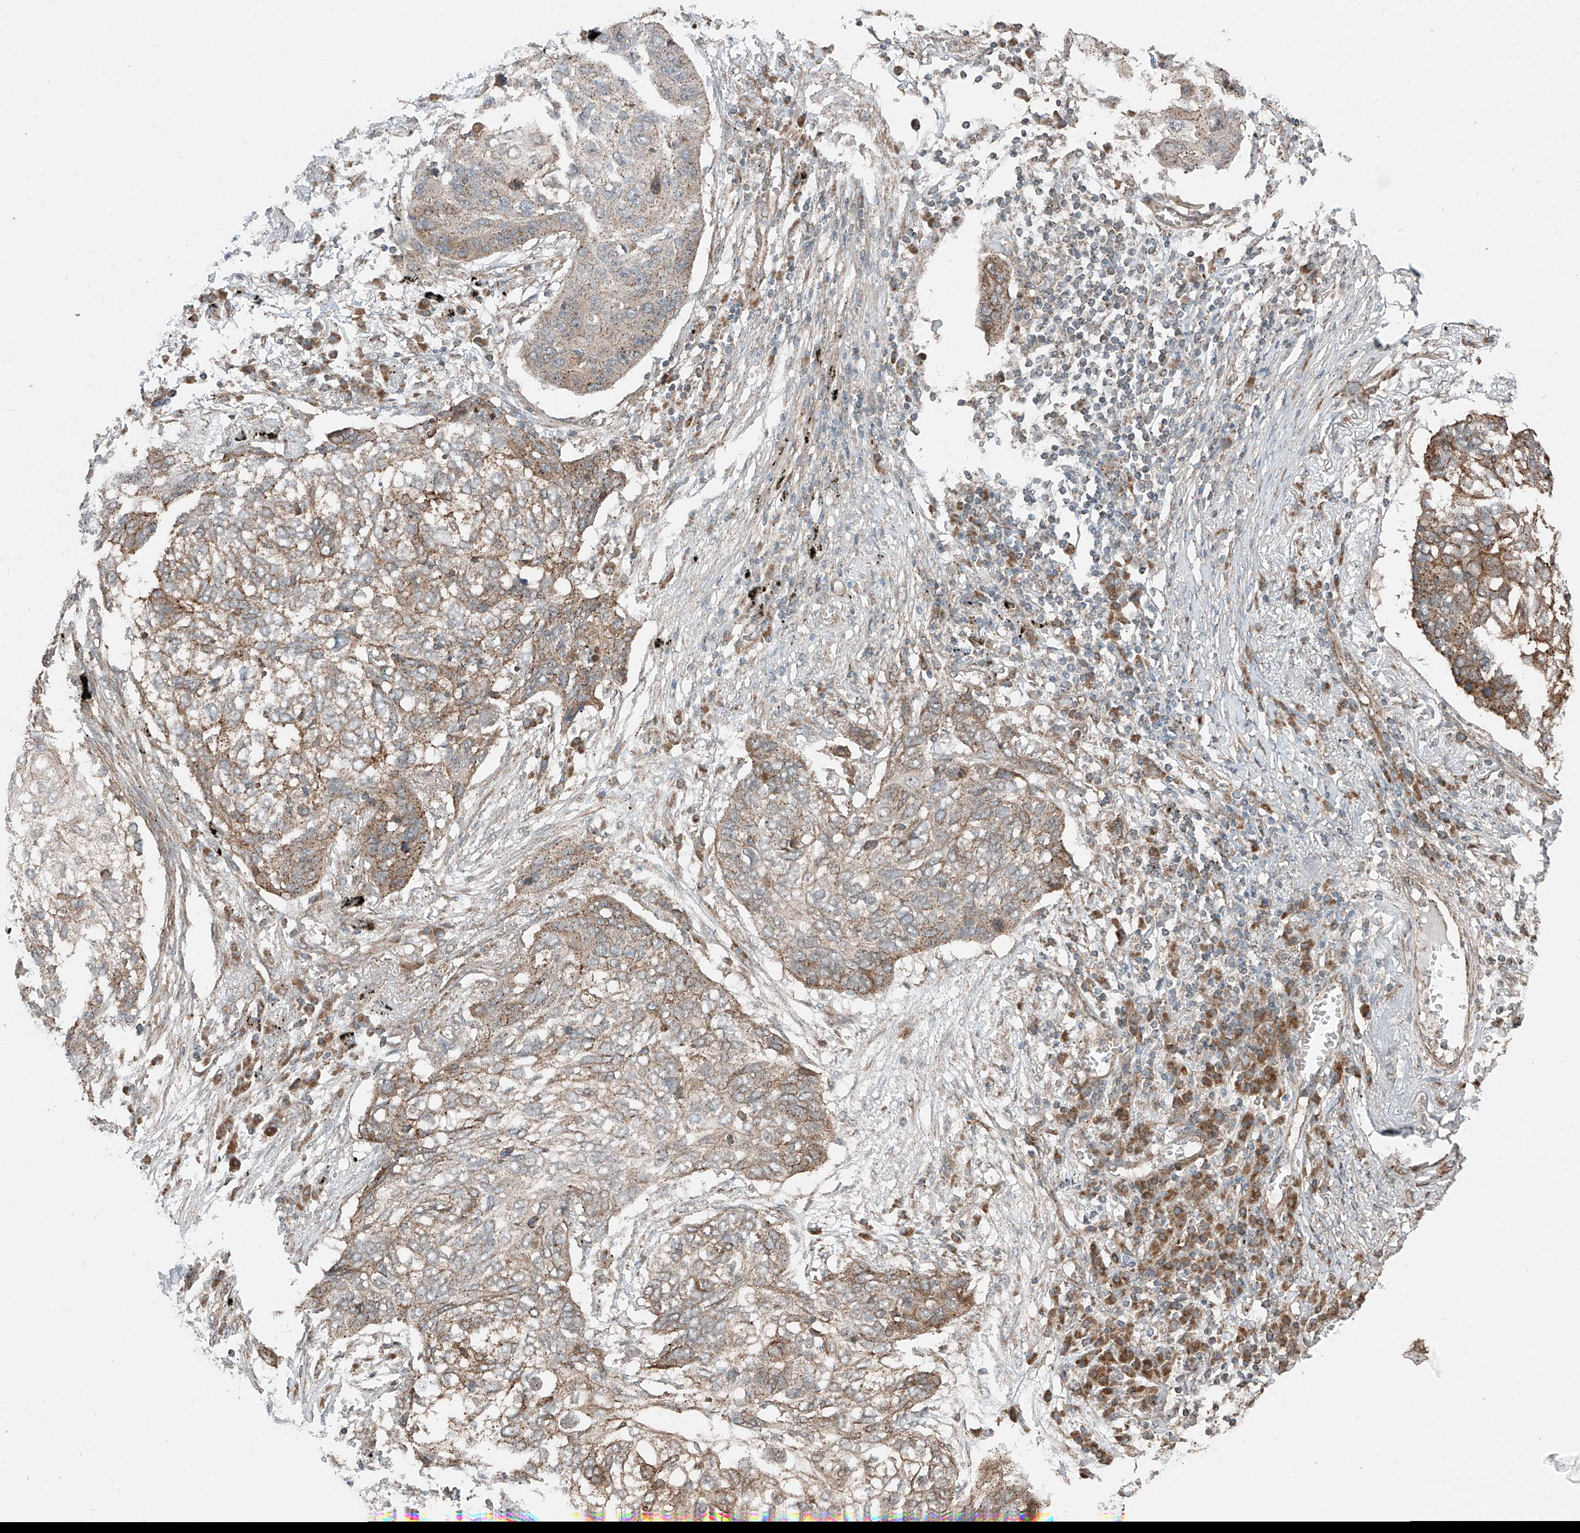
{"staining": {"intensity": "weak", "quantity": ">75%", "location": "cytoplasmic/membranous"}, "tissue": "lung cancer", "cell_type": "Tumor cells", "image_type": "cancer", "snomed": [{"axis": "morphology", "description": "Squamous cell carcinoma, NOS"}, {"axis": "topography", "description": "Lung"}], "caption": "Brown immunohistochemical staining in human lung cancer (squamous cell carcinoma) demonstrates weak cytoplasmic/membranous staining in about >75% of tumor cells.", "gene": "CEP162", "patient": {"sex": "female", "age": 63}}